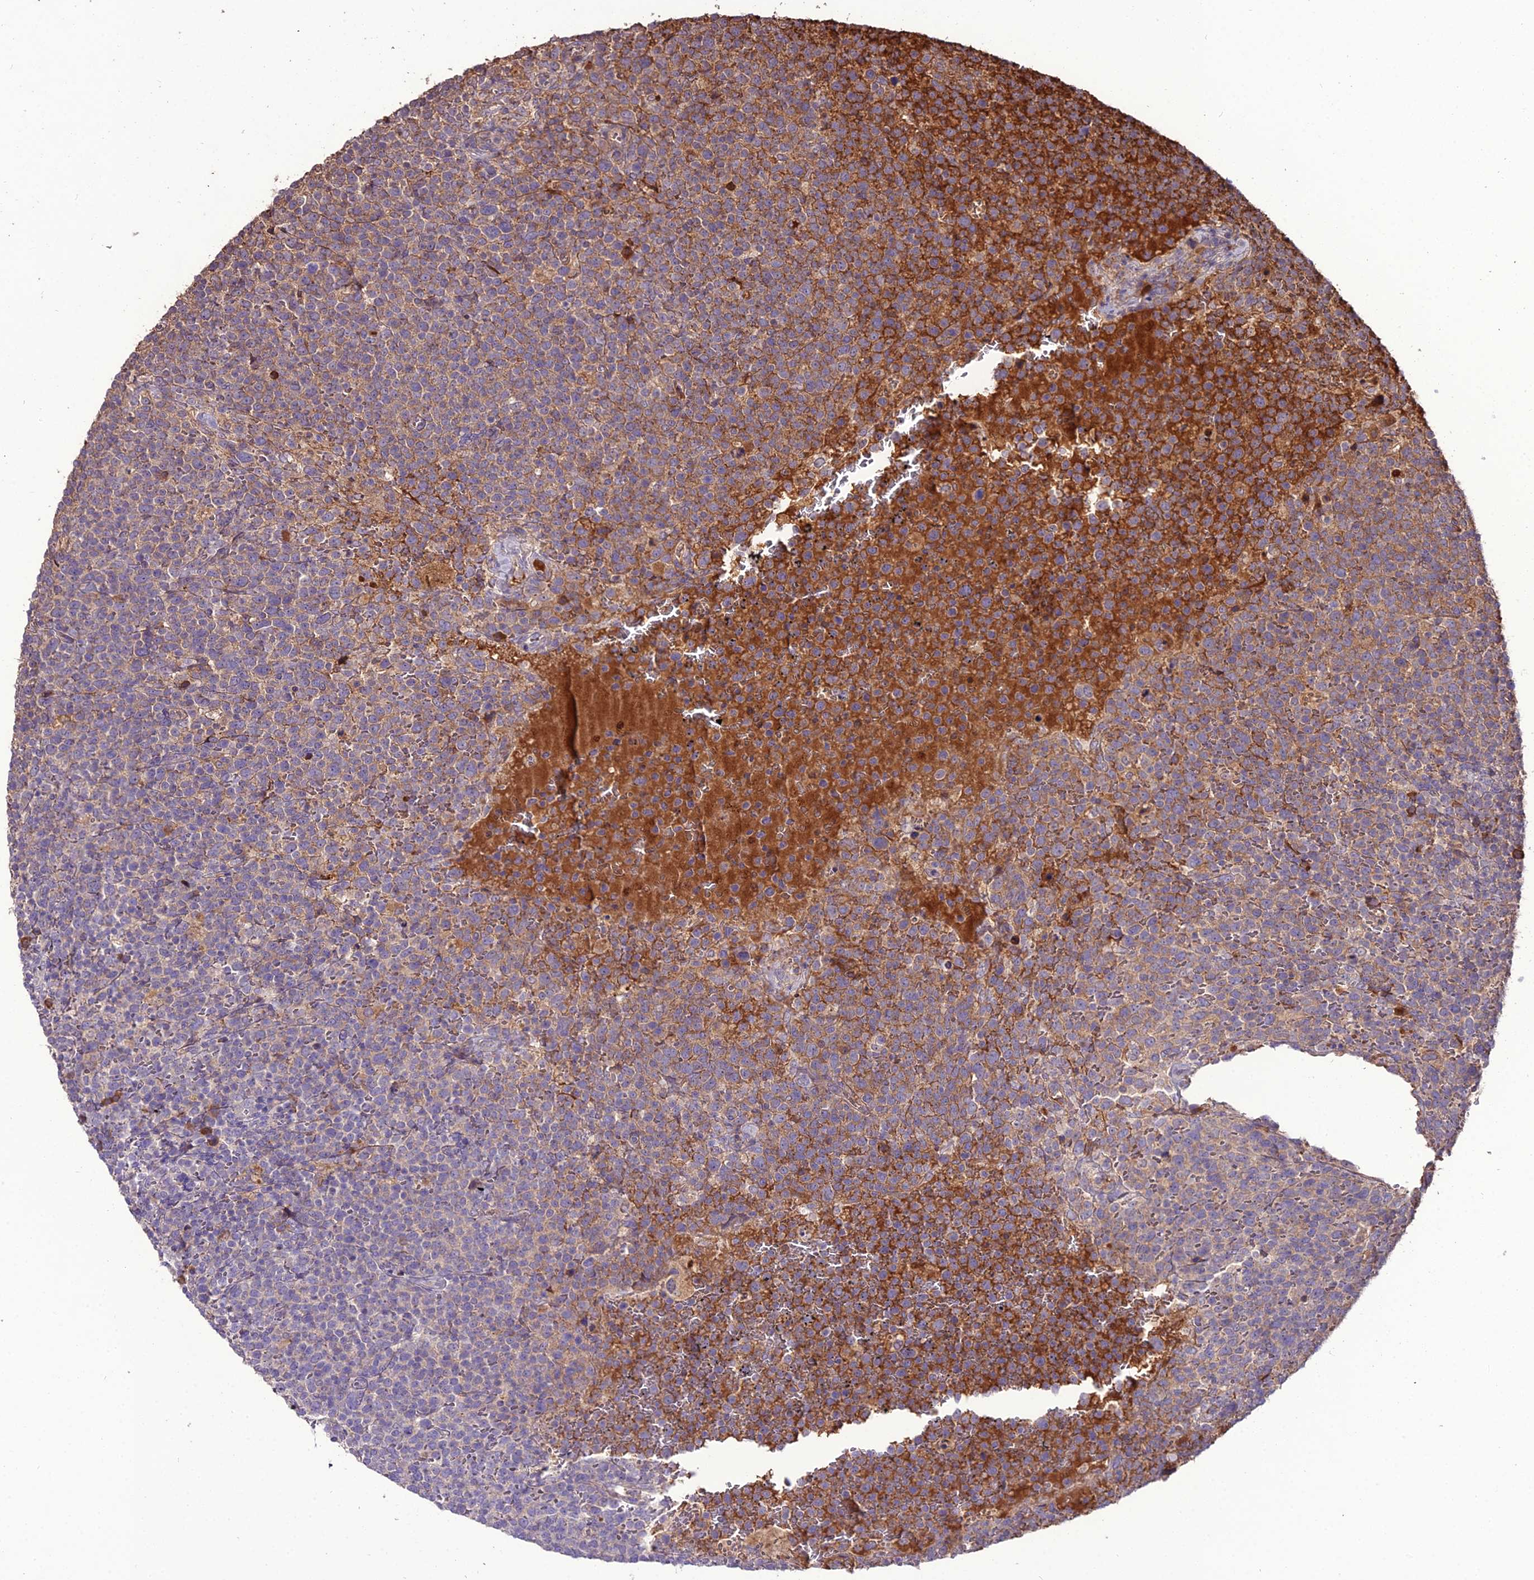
{"staining": {"intensity": "weak", "quantity": "<25%", "location": "cytoplasmic/membranous"}, "tissue": "lymphoma", "cell_type": "Tumor cells", "image_type": "cancer", "snomed": [{"axis": "morphology", "description": "Malignant lymphoma, non-Hodgkin's type, High grade"}, {"axis": "topography", "description": "Lymph node"}], "caption": "There is no significant positivity in tumor cells of lymphoma.", "gene": "KCTD16", "patient": {"sex": "male", "age": 61}}